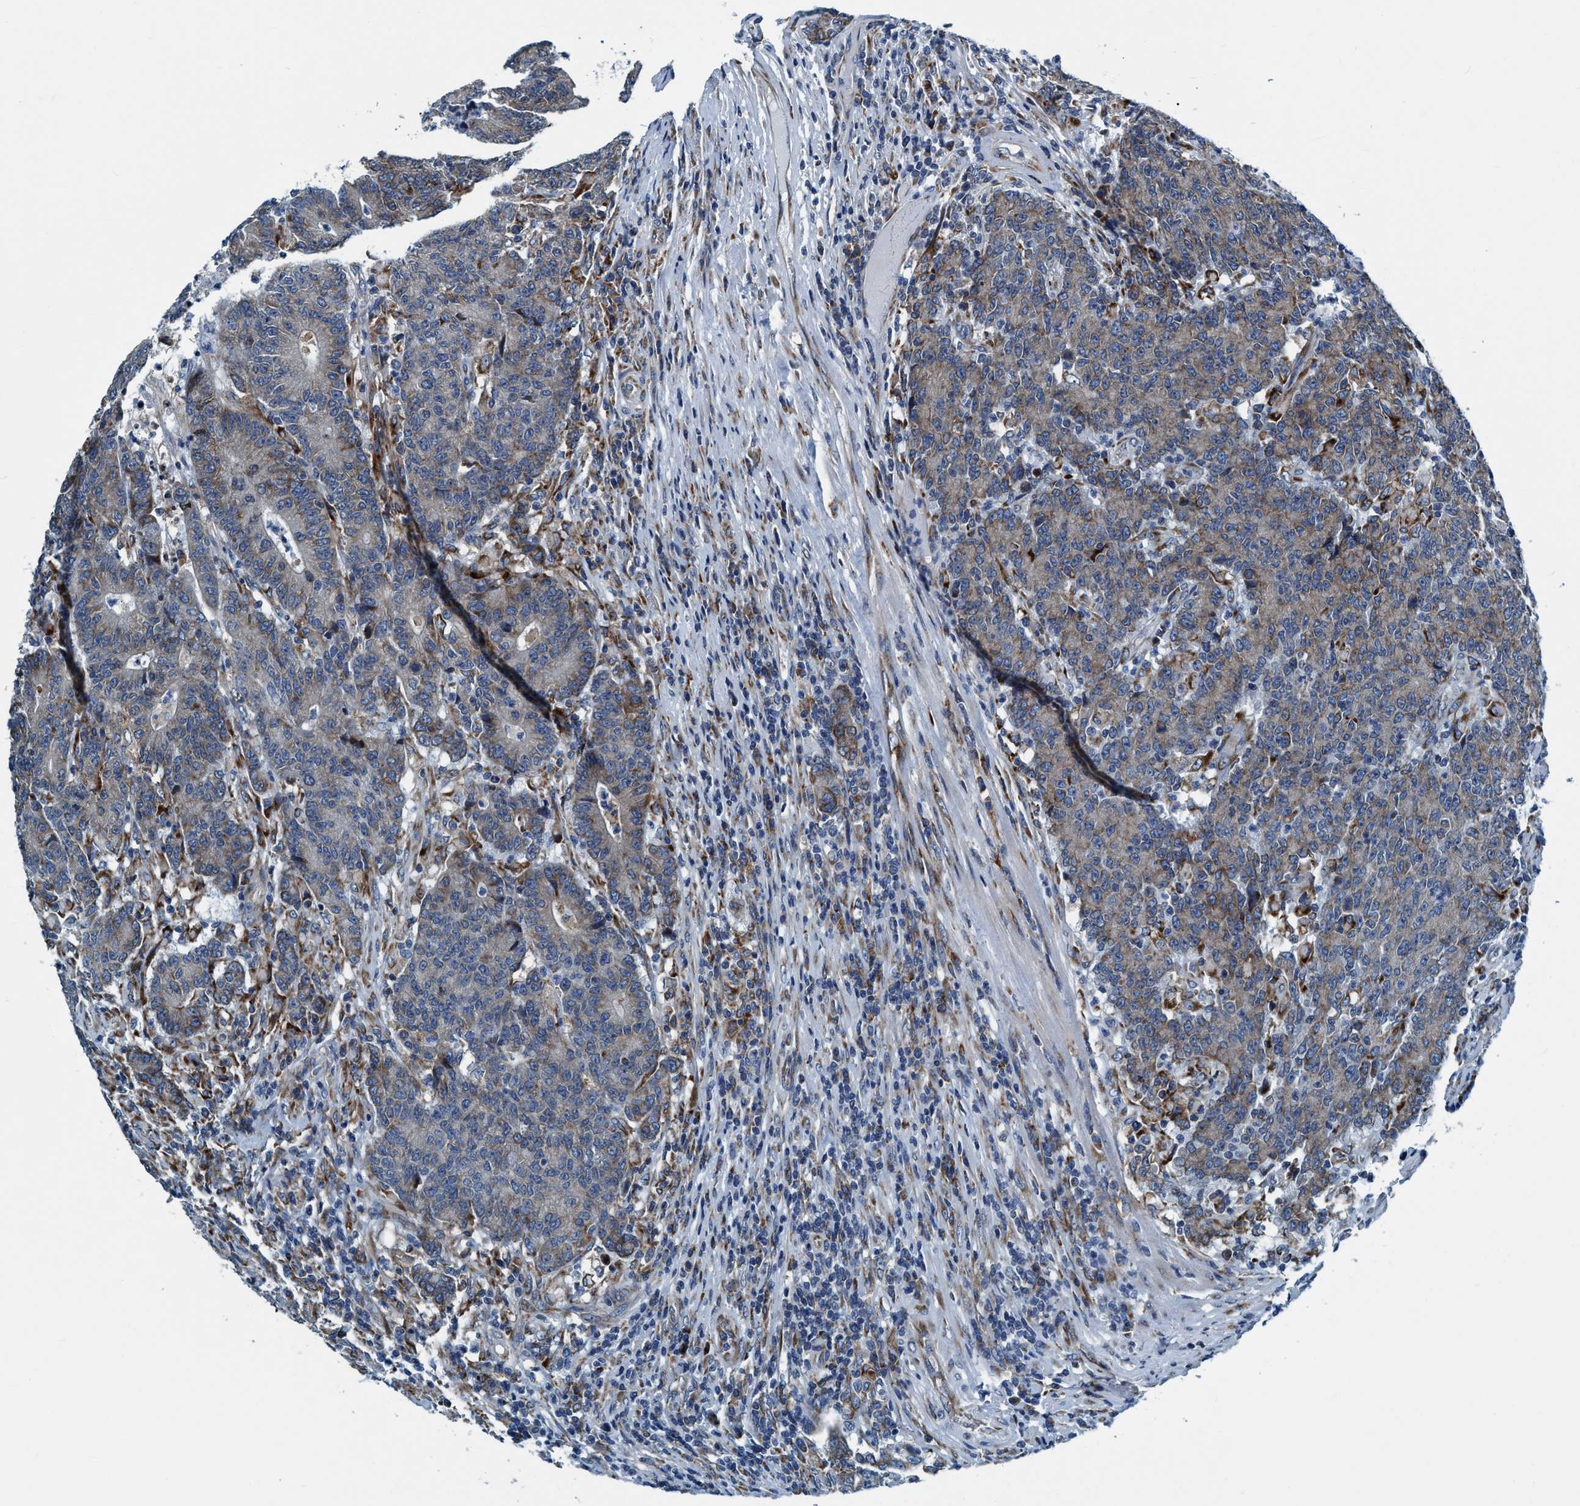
{"staining": {"intensity": "weak", "quantity": "25%-75%", "location": "cytoplasmic/membranous"}, "tissue": "colorectal cancer", "cell_type": "Tumor cells", "image_type": "cancer", "snomed": [{"axis": "morphology", "description": "Normal tissue, NOS"}, {"axis": "morphology", "description": "Adenocarcinoma, NOS"}, {"axis": "topography", "description": "Colon"}], "caption": "Immunohistochemical staining of human adenocarcinoma (colorectal) reveals low levels of weak cytoplasmic/membranous staining in approximately 25%-75% of tumor cells. (IHC, brightfield microscopy, high magnification).", "gene": "ARMC9", "patient": {"sex": "female", "age": 75}}